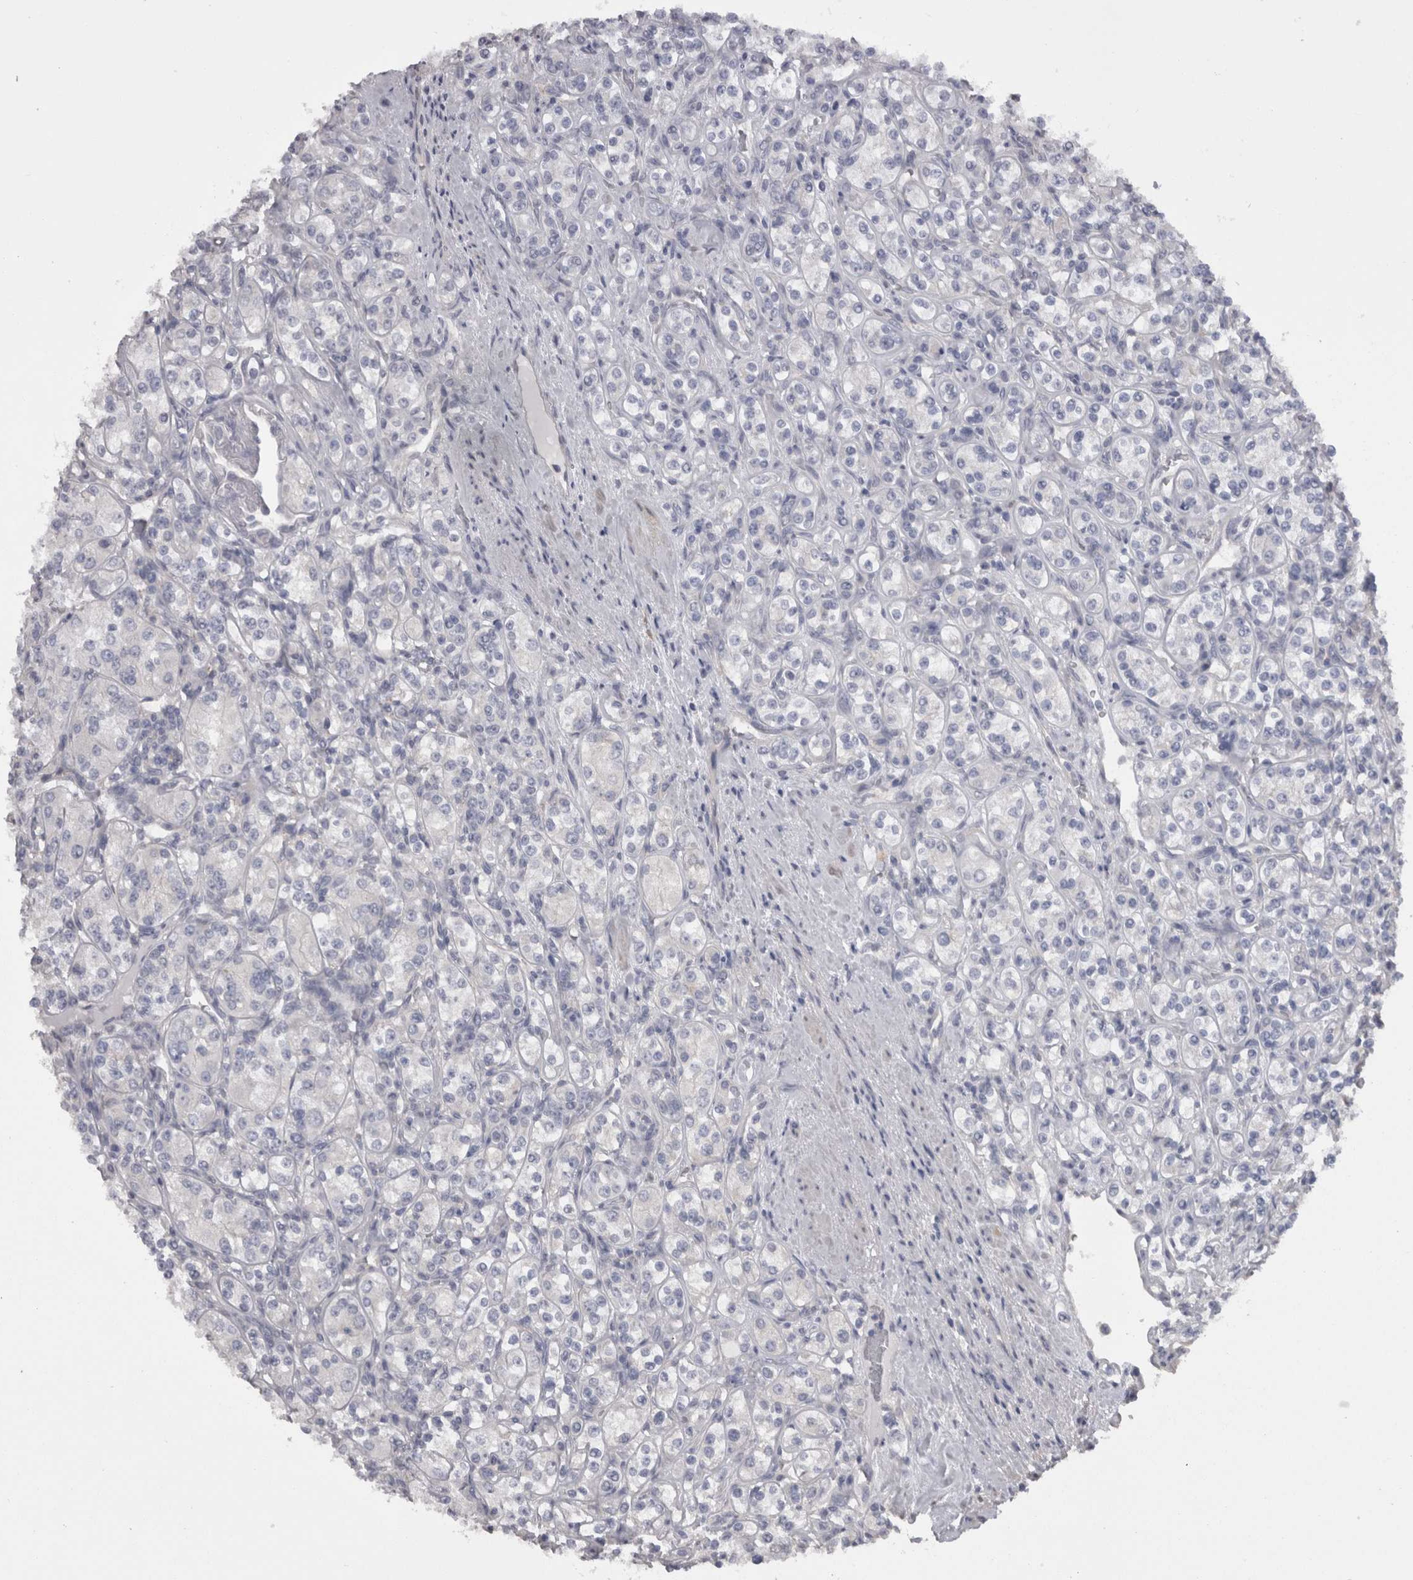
{"staining": {"intensity": "negative", "quantity": "none", "location": "none"}, "tissue": "renal cancer", "cell_type": "Tumor cells", "image_type": "cancer", "snomed": [{"axis": "morphology", "description": "Adenocarcinoma, NOS"}, {"axis": "topography", "description": "Kidney"}], "caption": "Immunohistochemistry image of adenocarcinoma (renal) stained for a protein (brown), which reveals no staining in tumor cells.", "gene": "CAMK2D", "patient": {"sex": "male", "age": 77}}